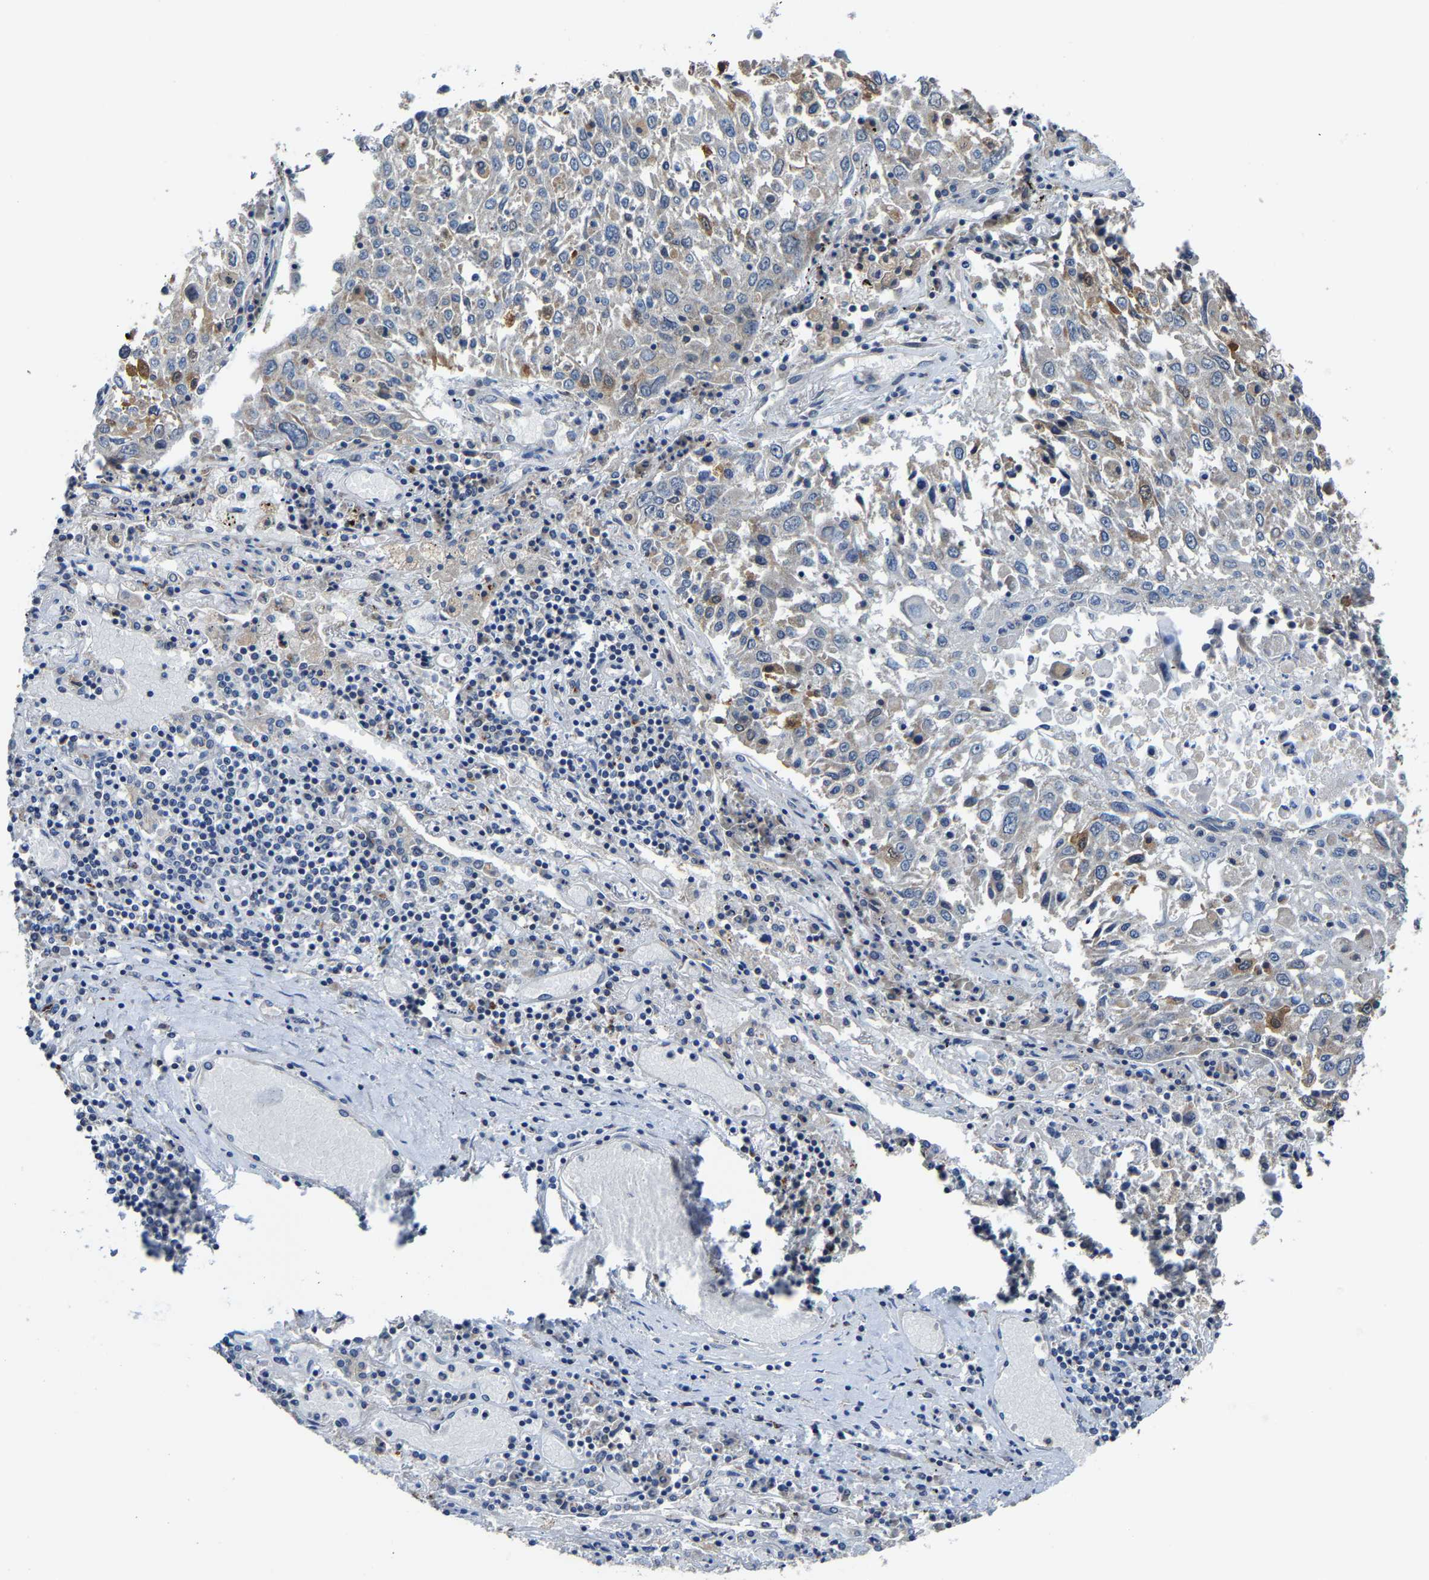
{"staining": {"intensity": "moderate", "quantity": "<25%", "location": "cytoplasmic/membranous"}, "tissue": "lung cancer", "cell_type": "Tumor cells", "image_type": "cancer", "snomed": [{"axis": "morphology", "description": "Squamous cell carcinoma, NOS"}, {"axis": "topography", "description": "Lung"}], "caption": "About <25% of tumor cells in squamous cell carcinoma (lung) exhibit moderate cytoplasmic/membranous protein expression as visualized by brown immunohistochemical staining.", "gene": "AGK", "patient": {"sex": "male", "age": 65}}